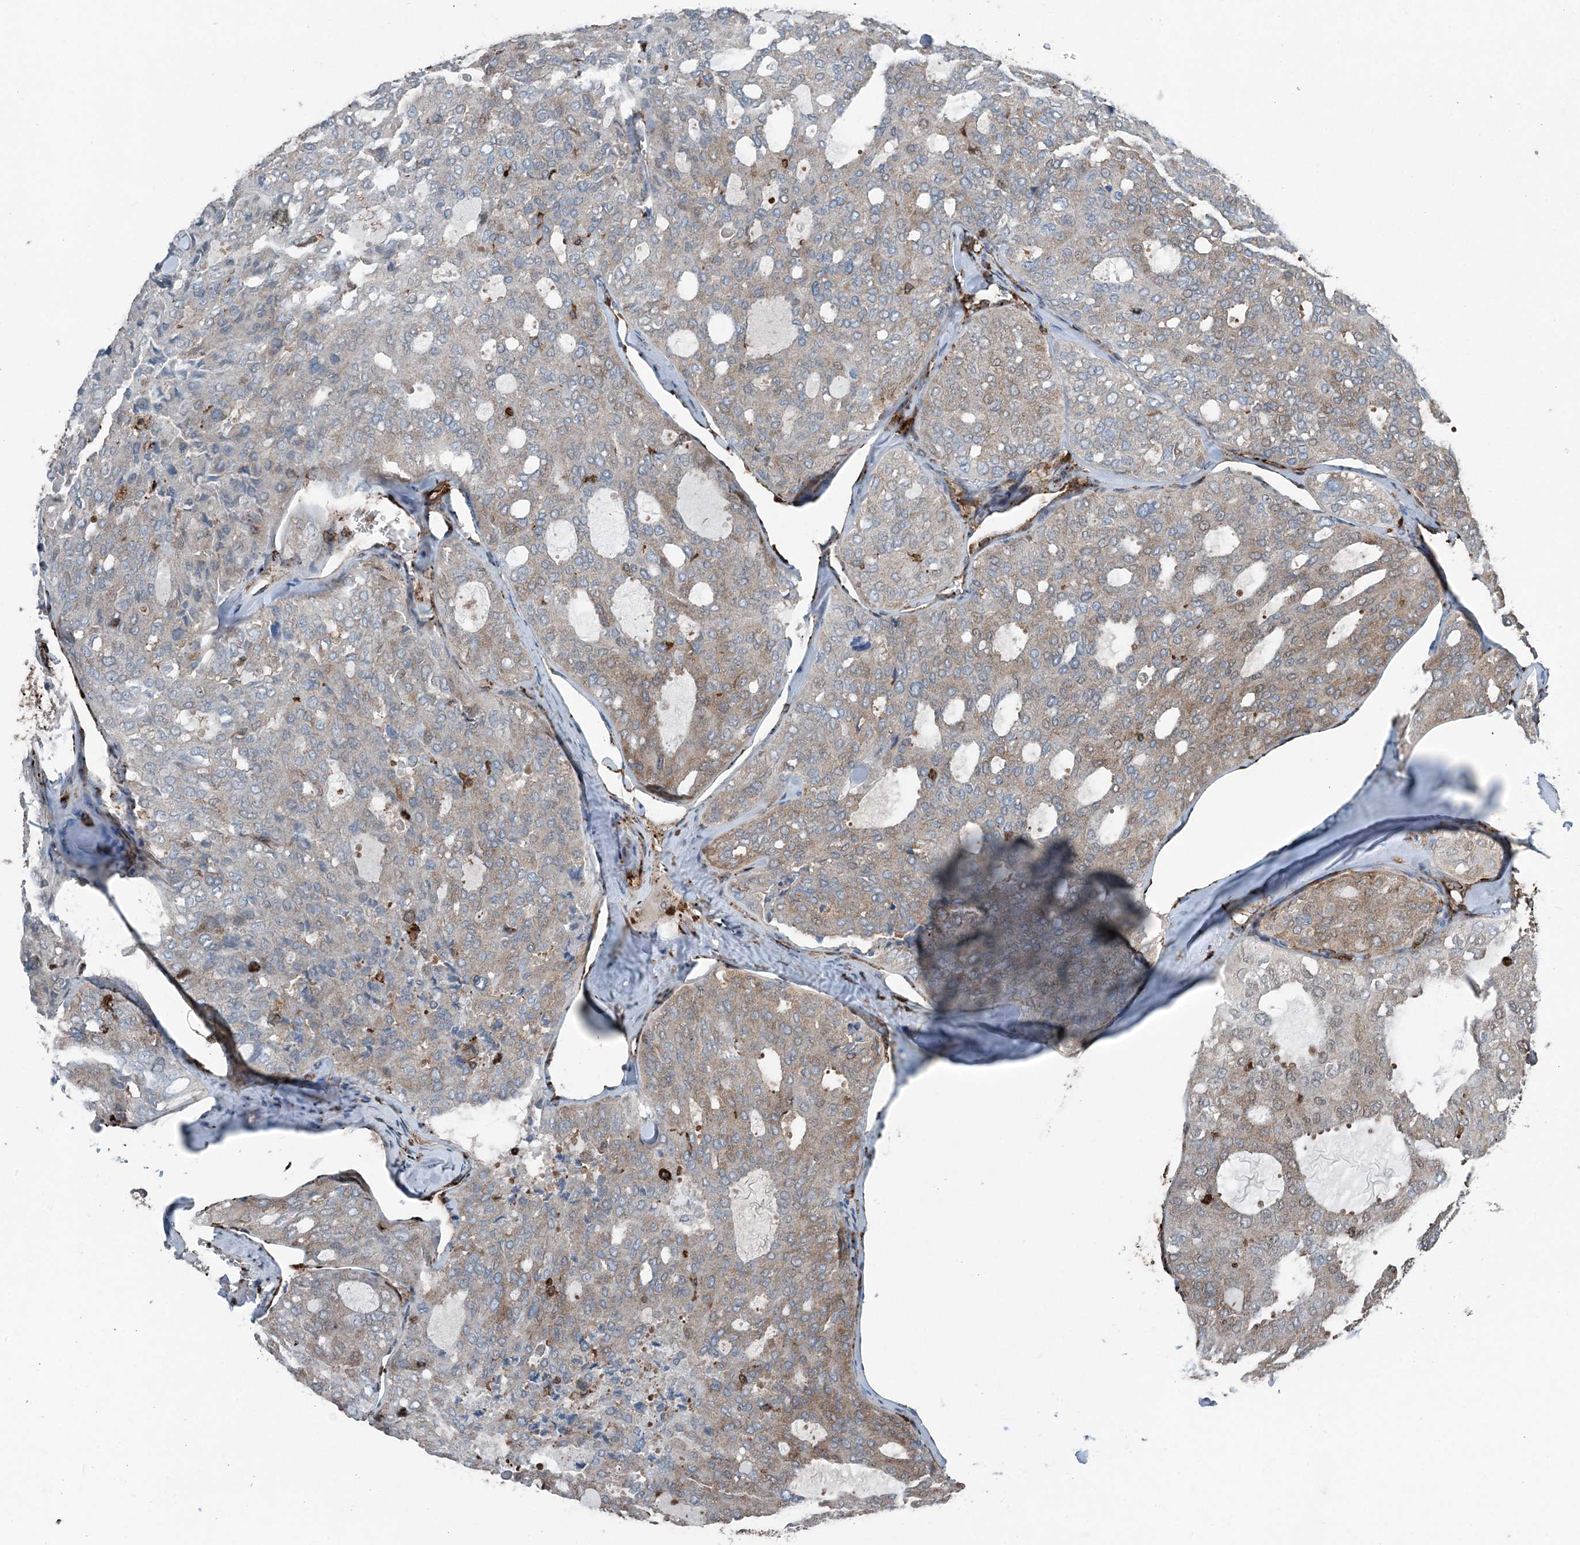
{"staining": {"intensity": "weak", "quantity": ">75%", "location": "cytoplasmic/membranous"}, "tissue": "thyroid cancer", "cell_type": "Tumor cells", "image_type": "cancer", "snomed": [{"axis": "morphology", "description": "Follicular adenoma carcinoma, NOS"}, {"axis": "topography", "description": "Thyroid gland"}], "caption": "The immunohistochemical stain highlights weak cytoplasmic/membranous expression in tumor cells of thyroid cancer tissue. The staining was performed using DAB (3,3'-diaminobenzidine) to visualize the protein expression in brown, while the nuclei were stained in blue with hematoxylin (Magnification: 20x).", "gene": "CFL1", "patient": {"sex": "male", "age": 75}}